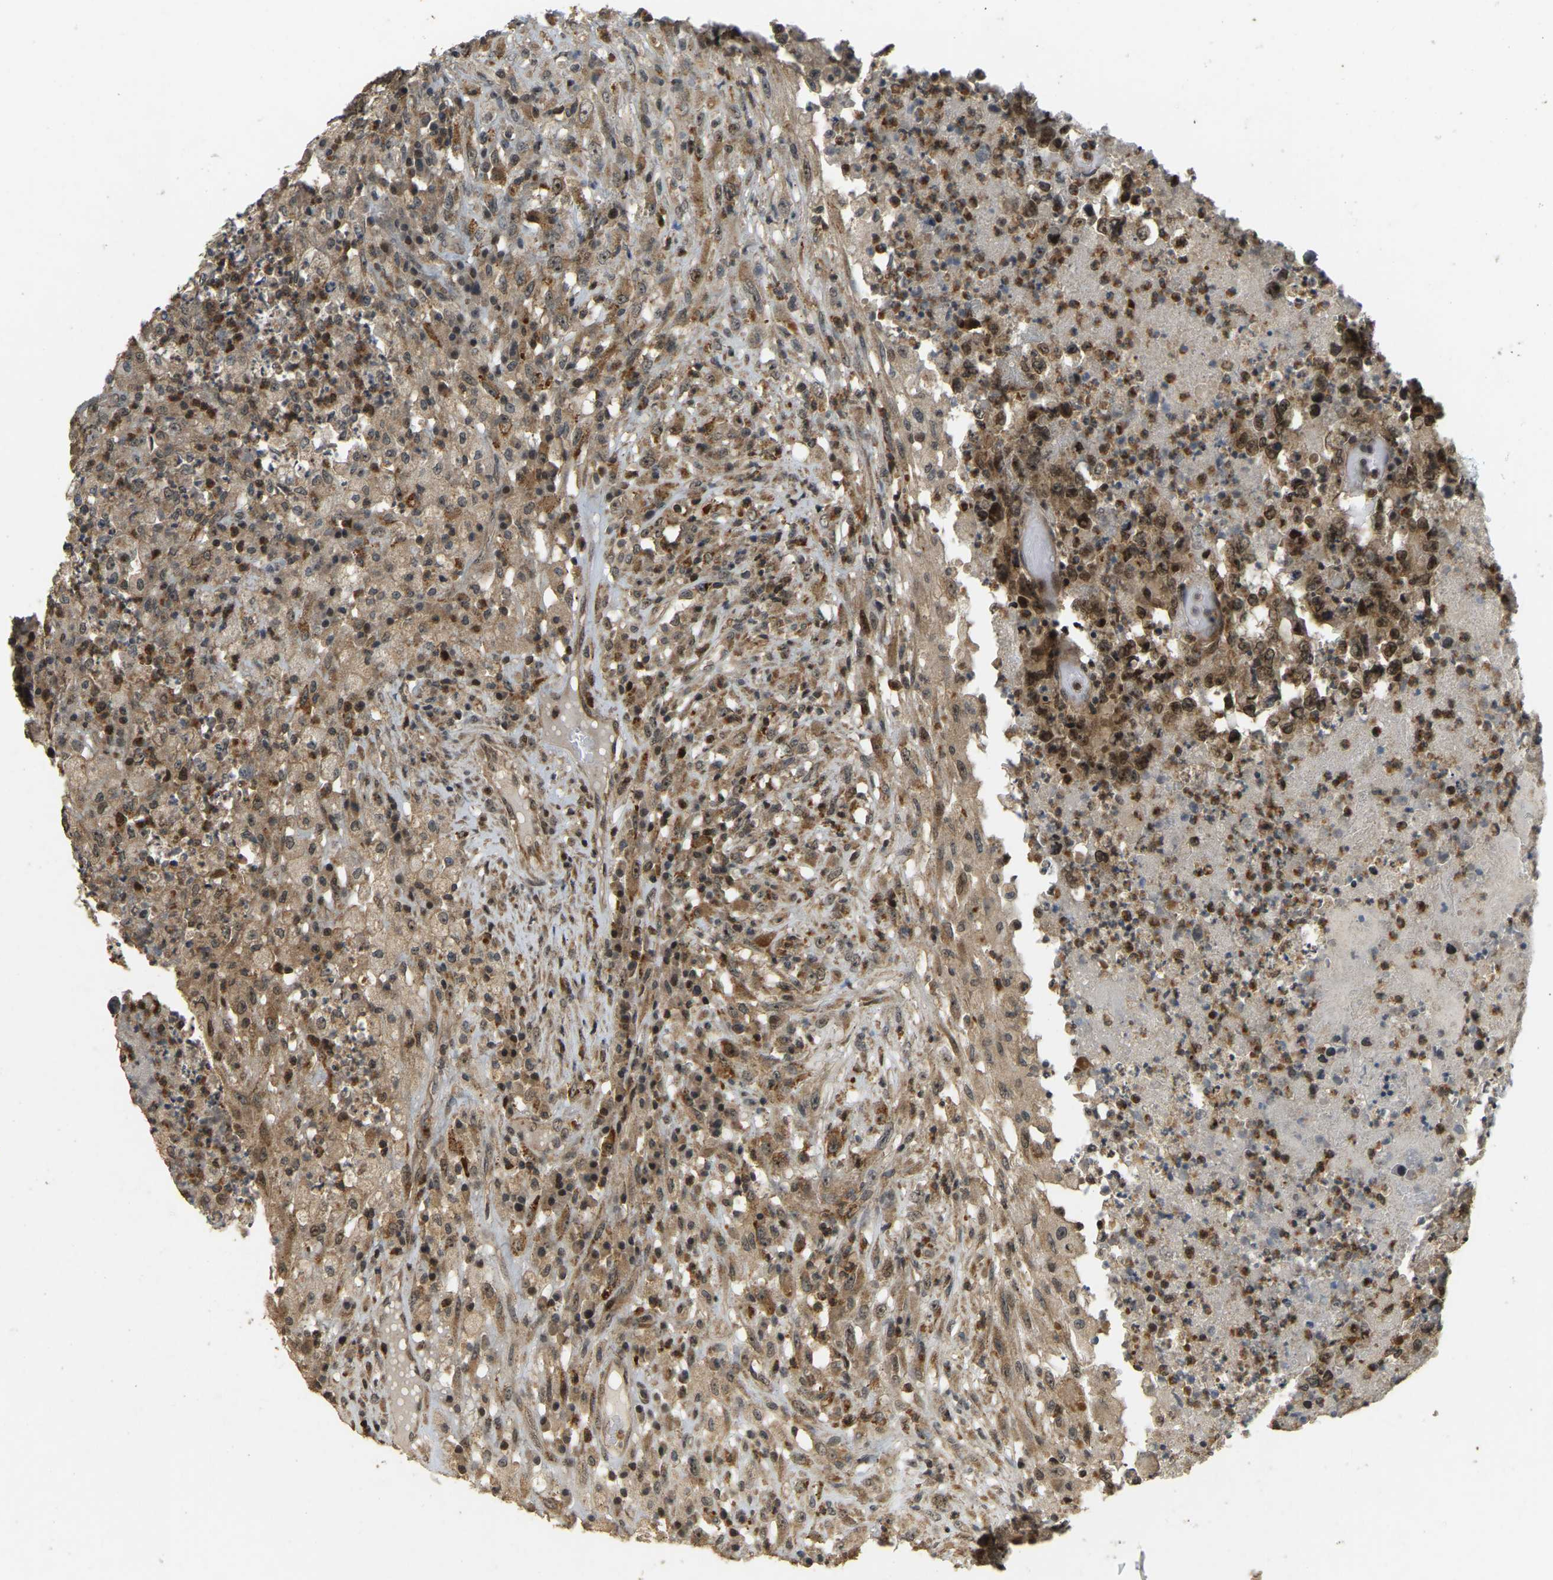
{"staining": {"intensity": "moderate", "quantity": ">75%", "location": "cytoplasmic/membranous,nuclear"}, "tissue": "testis cancer", "cell_type": "Tumor cells", "image_type": "cancer", "snomed": [{"axis": "morphology", "description": "Necrosis, NOS"}, {"axis": "morphology", "description": "Carcinoma, Embryonal, NOS"}, {"axis": "topography", "description": "Testis"}], "caption": "A medium amount of moderate cytoplasmic/membranous and nuclear expression is appreciated in approximately >75% of tumor cells in testis cancer (embryonal carcinoma) tissue. The staining is performed using DAB brown chromogen to label protein expression. The nuclei are counter-stained blue using hematoxylin.", "gene": "BRF2", "patient": {"sex": "male", "age": 19}}